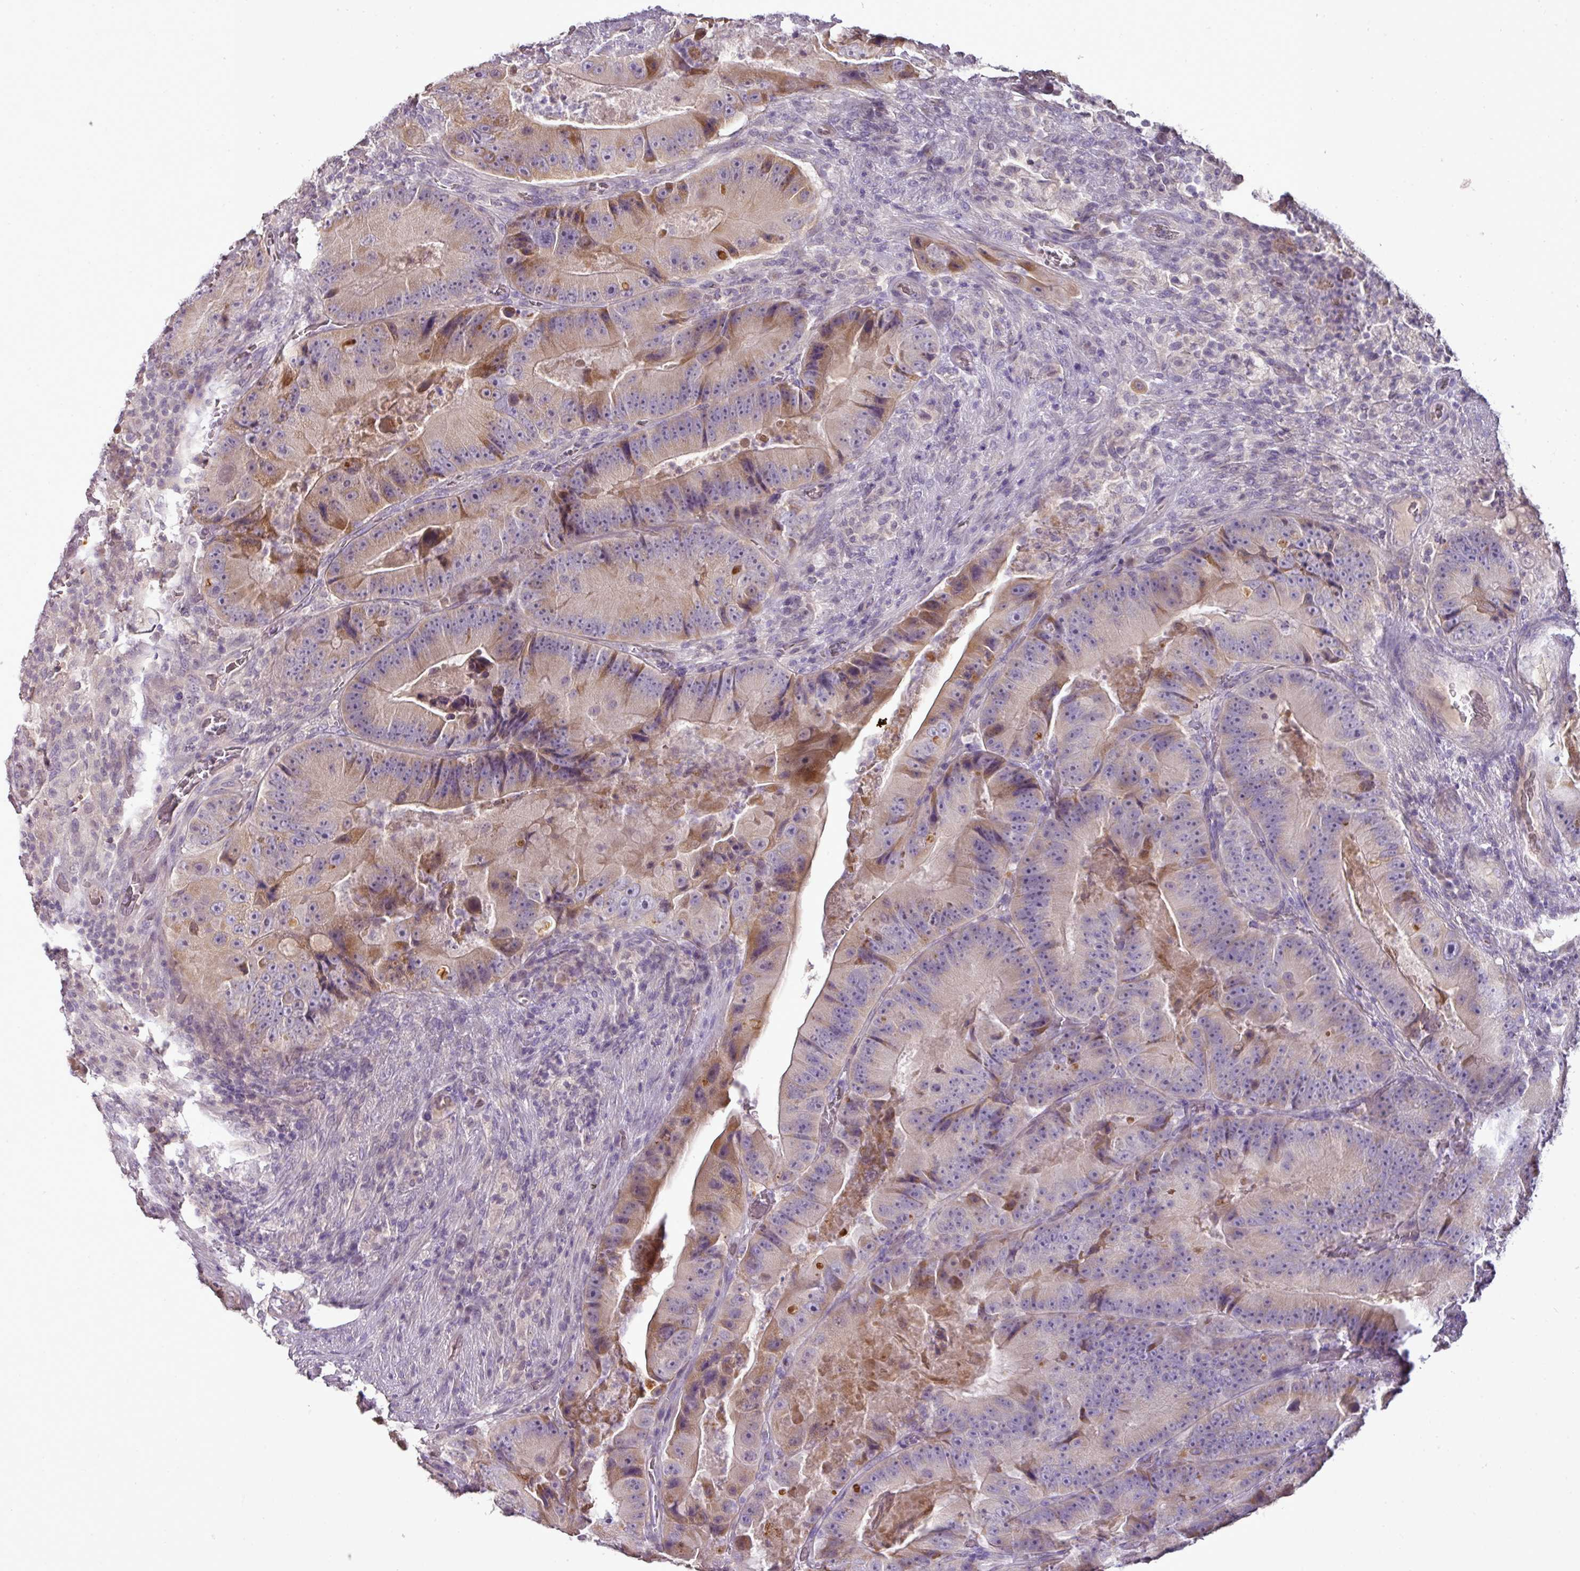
{"staining": {"intensity": "moderate", "quantity": "25%-75%", "location": "cytoplasmic/membranous"}, "tissue": "colorectal cancer", "cell_type": "Tumor cells", "image_type": "cancer", "snomed": [{"axis": "morphology", "description": "Adenocarcinoma, NOS"}, {"axis": "topography", "description": "Colon"}], "caption": "The micrograph reveals staining of adenocarcinoma (colorectal), revealing moderate cytoplasmic/membranous protein positivity (brown color) within tumor cells.", "gene": "BRINP2", "patient": {"sex": "female", "age": 86}}